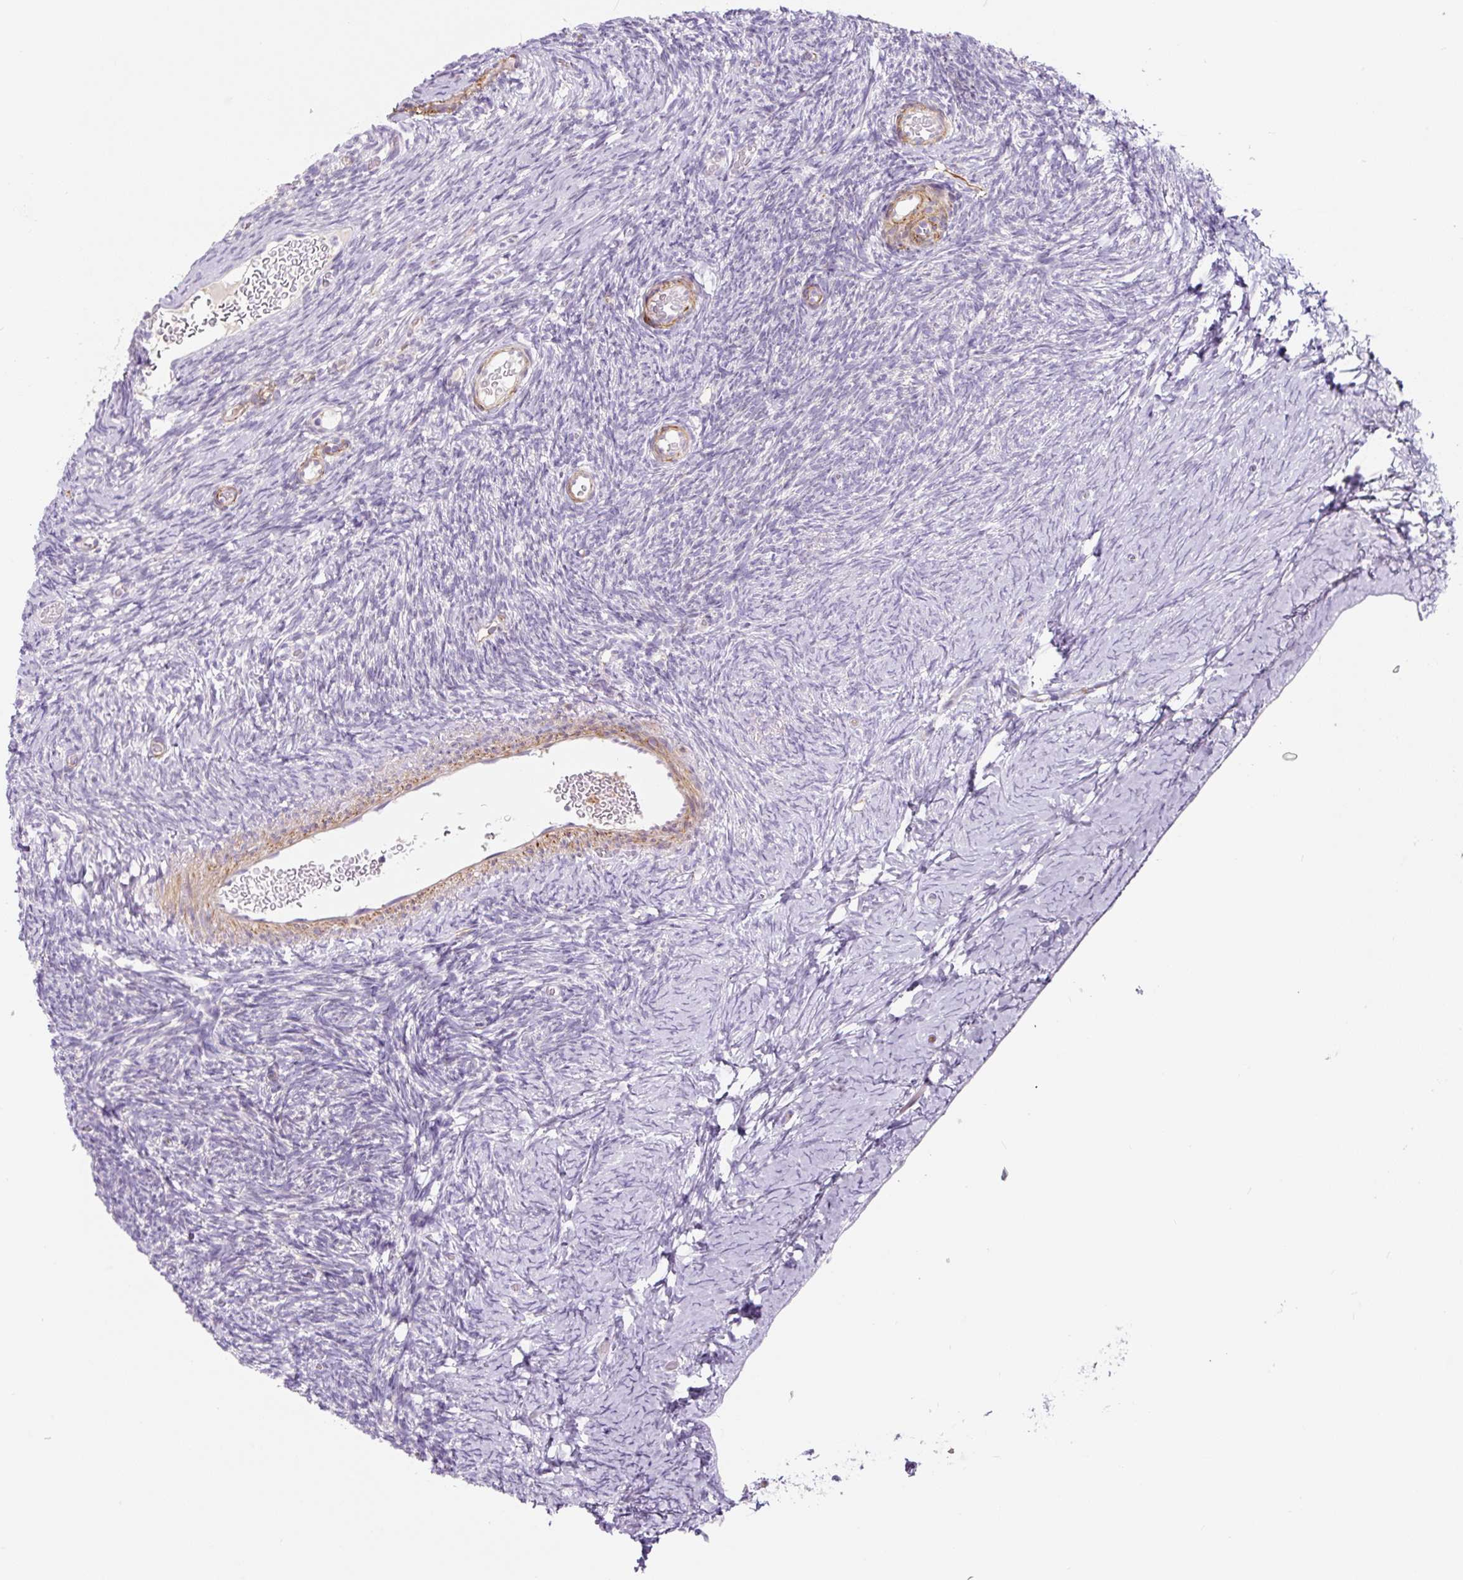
{"staining": {"intensity": "negative", "quantity": "none", "location": "none"}, "tissue": "ovary", "cell_type": "Follicle cells", "image_type": "normal", "snomed": [{"axis": "morphology", "description": "Normal tissue, NOS"}, {"axis": "topography", "description": "Ovary"}], "caption": "Immunohistochemistry image of unremarkable ovary stained for a protein (brown), which demonstrates no staining in follicle cells. (DAB (3,3'-diaminobenzidine) IHC with hematoxylin counter stain).", "gene": "CCL25", "patient": {"sex": "female", "age": 39}}